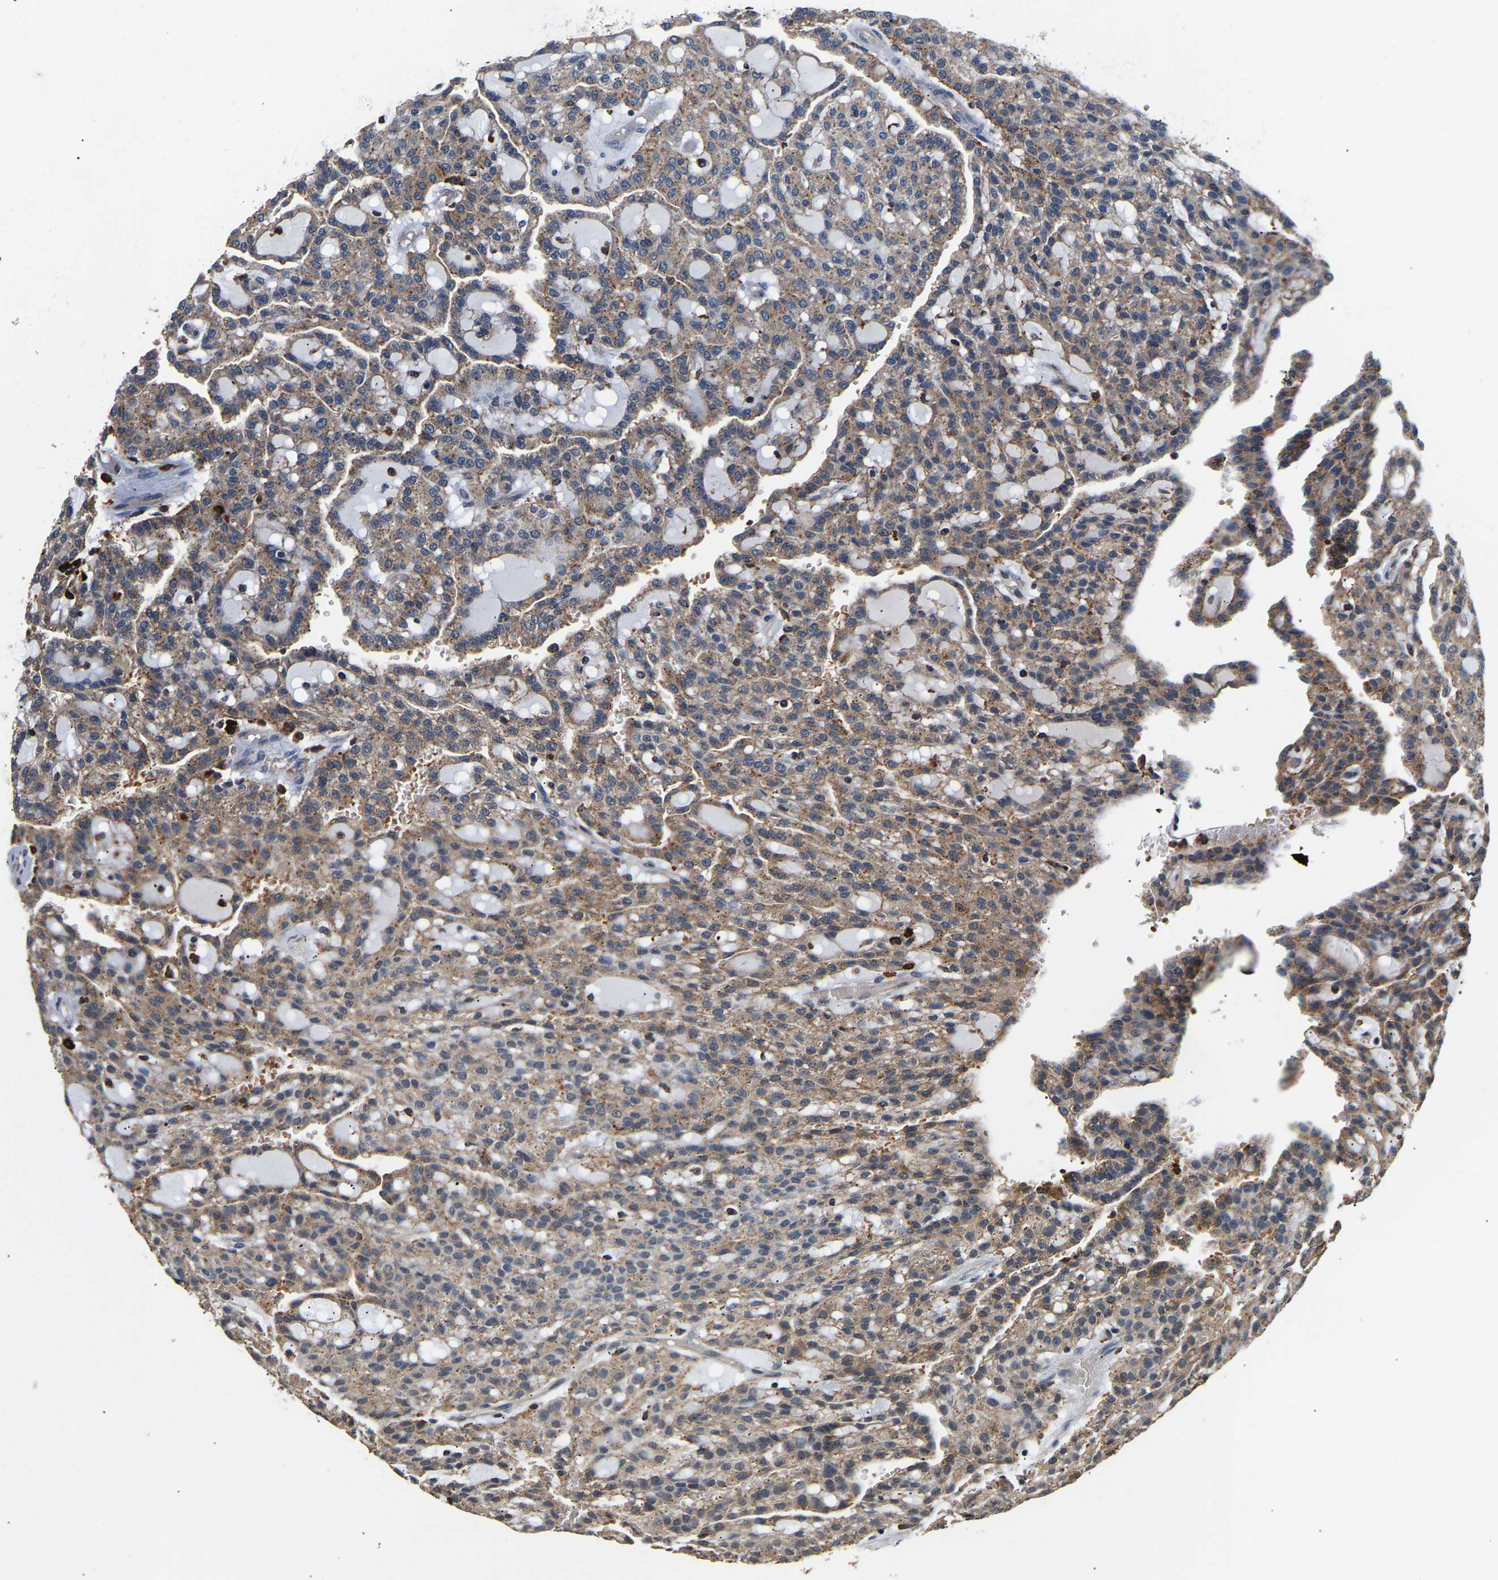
{"staining": {"intensity": "moderate", "quantity": ">75%", "location": "cytoplasmic/membranous"}, "tissue": "renal cancer", "cell_type": "Tumor cells", "image_type": "cancer", "snomed": [{"axis": "morphology", "description": "Adenocarcinoma, NOS"}, {"axis": "topography", "description": "Kidney"}], "caption": "Brown immunohistochemical staining in human renal cancer displays moderate cytoplasmic/membranous positivity in about >75% of tumor cells.", "gene": "SMU1", "patient": {"sex": "male", "age": 63}}